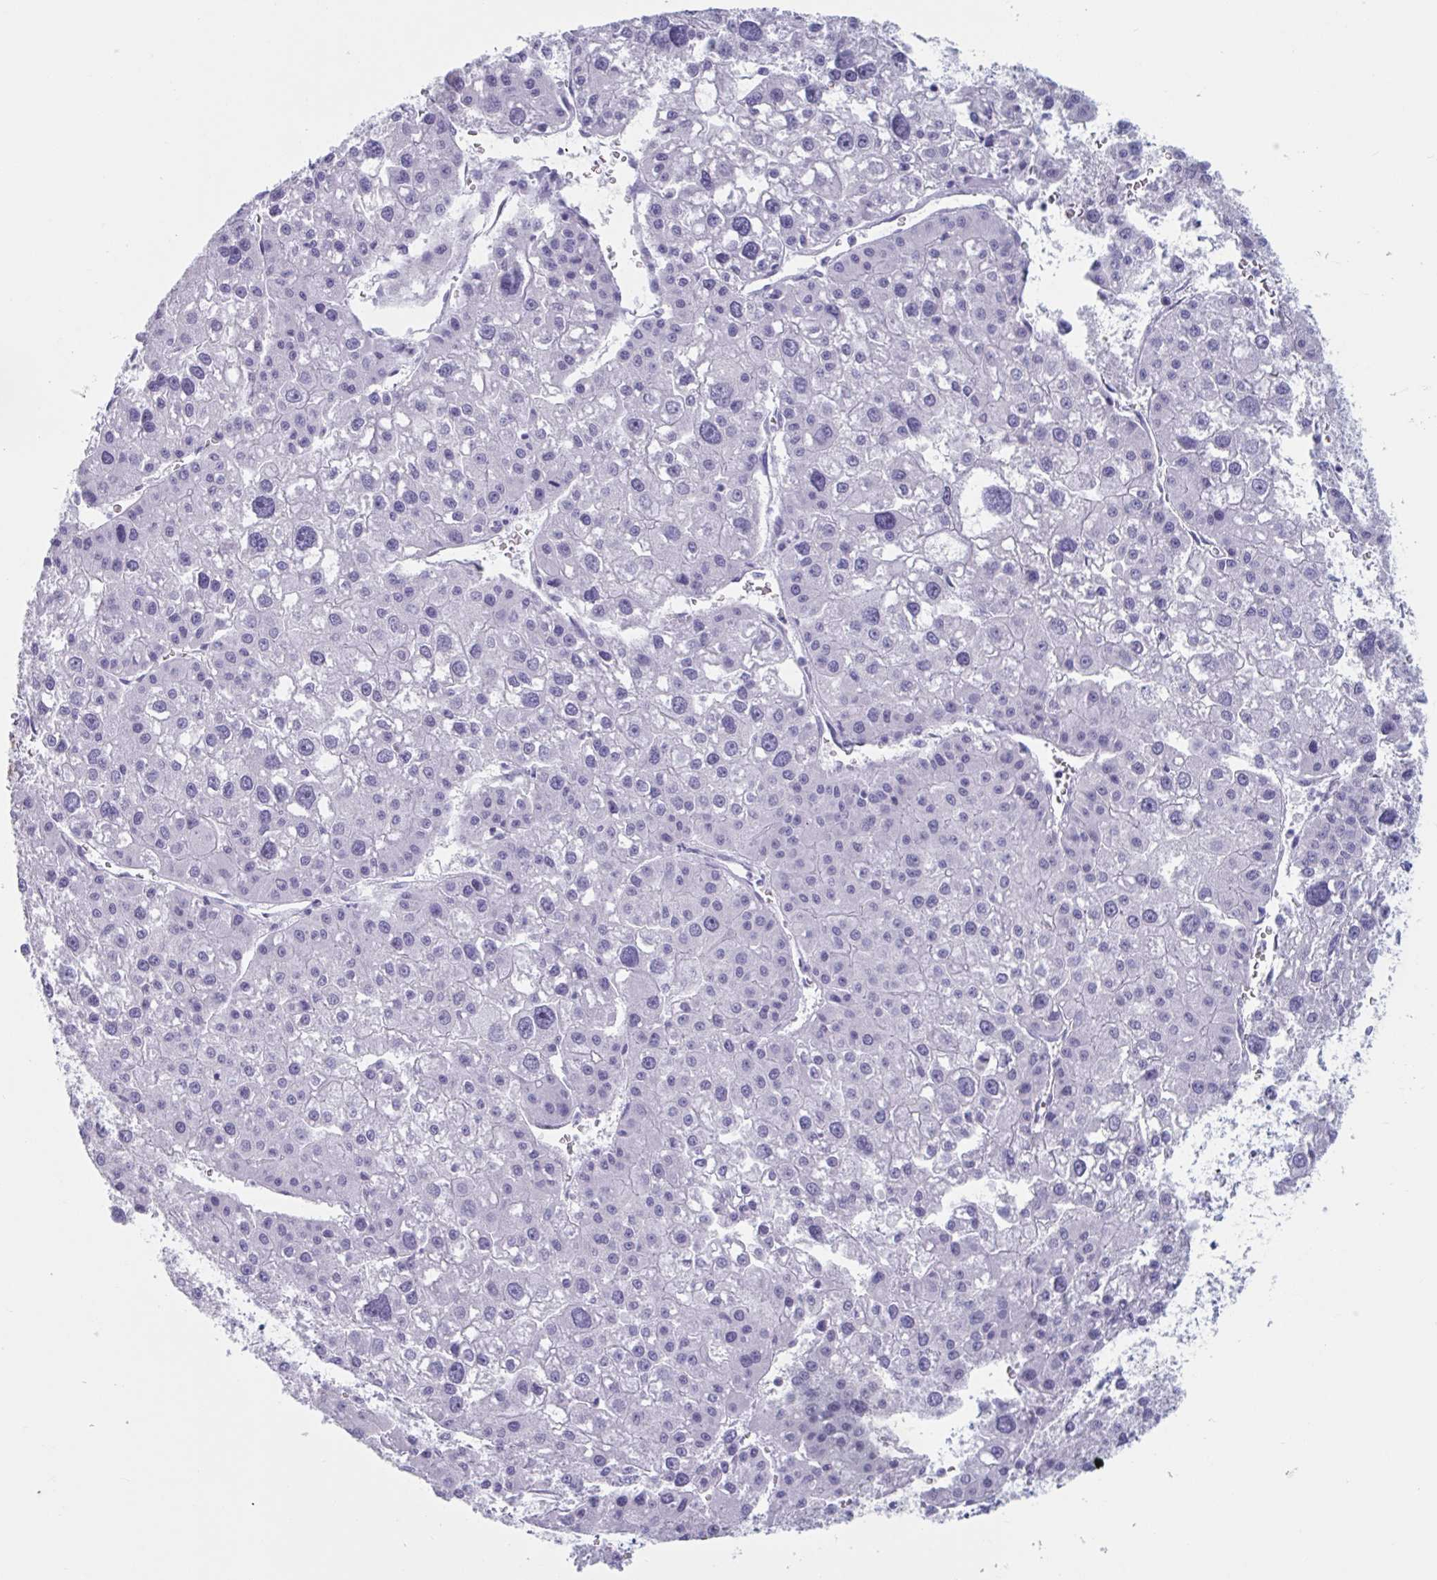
{"staining": {"intensity": "negative", "quantity": "none", "location": "none"}, "tissue": "liver cancer", "cell_type": "Tumor cells", "image_type": "cancer", "snomed": [{"axis": "morphology", "description": "Carcinoma, Hepatocellular, NOS"}, {"axis": "topography", "description": "Liver"}], "caption": "The immunohistochemistry image has no significant expression in tumor cells of liver cancer (hepatocellular carcinoma) tissue.", "gene": "HSD11B2", "patient": {"sex": "male", "age": 73}}